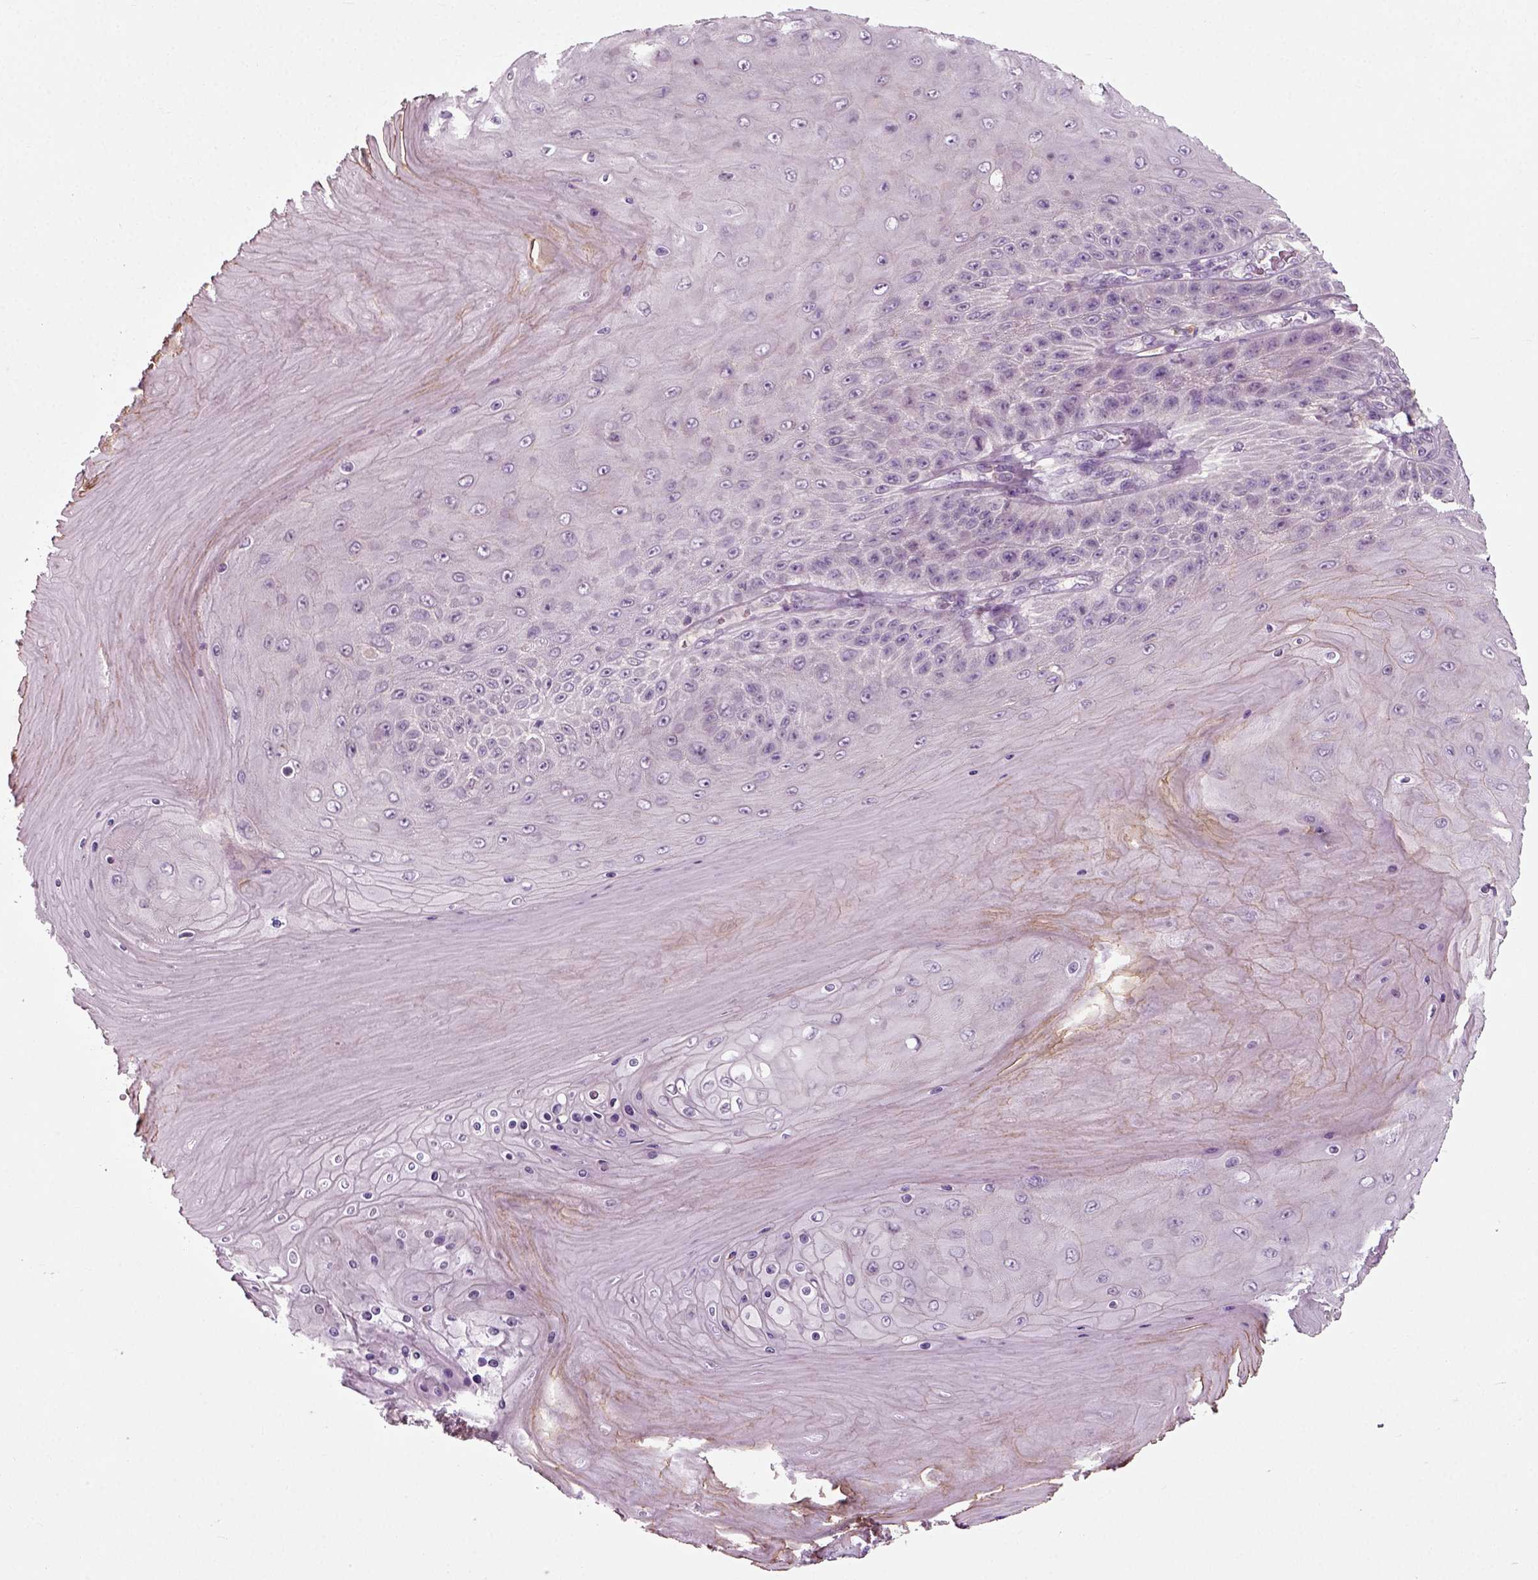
{"staining": {"intensity": "negative", "quantity": "none", "location": "none"}, "tissue": "skin cancer", "cell_type": "Tumor cells", "image_type": "cancer", "snomed": [{"axis": "morphology", "description": "Squamous cell carcinoma, NOS"}, {"axis": "topography", "description": "Skin"}], "caption": "The photomicrograph reveals no significant staining in tumor cells of skin cancer. Brightfield microscopy of immunohistochemistry stained with DAB (brown) and hematoxylin (blue), captured at high magnification.", "gene": "RND2", "patient": {"sex": "male", "age": 62}}